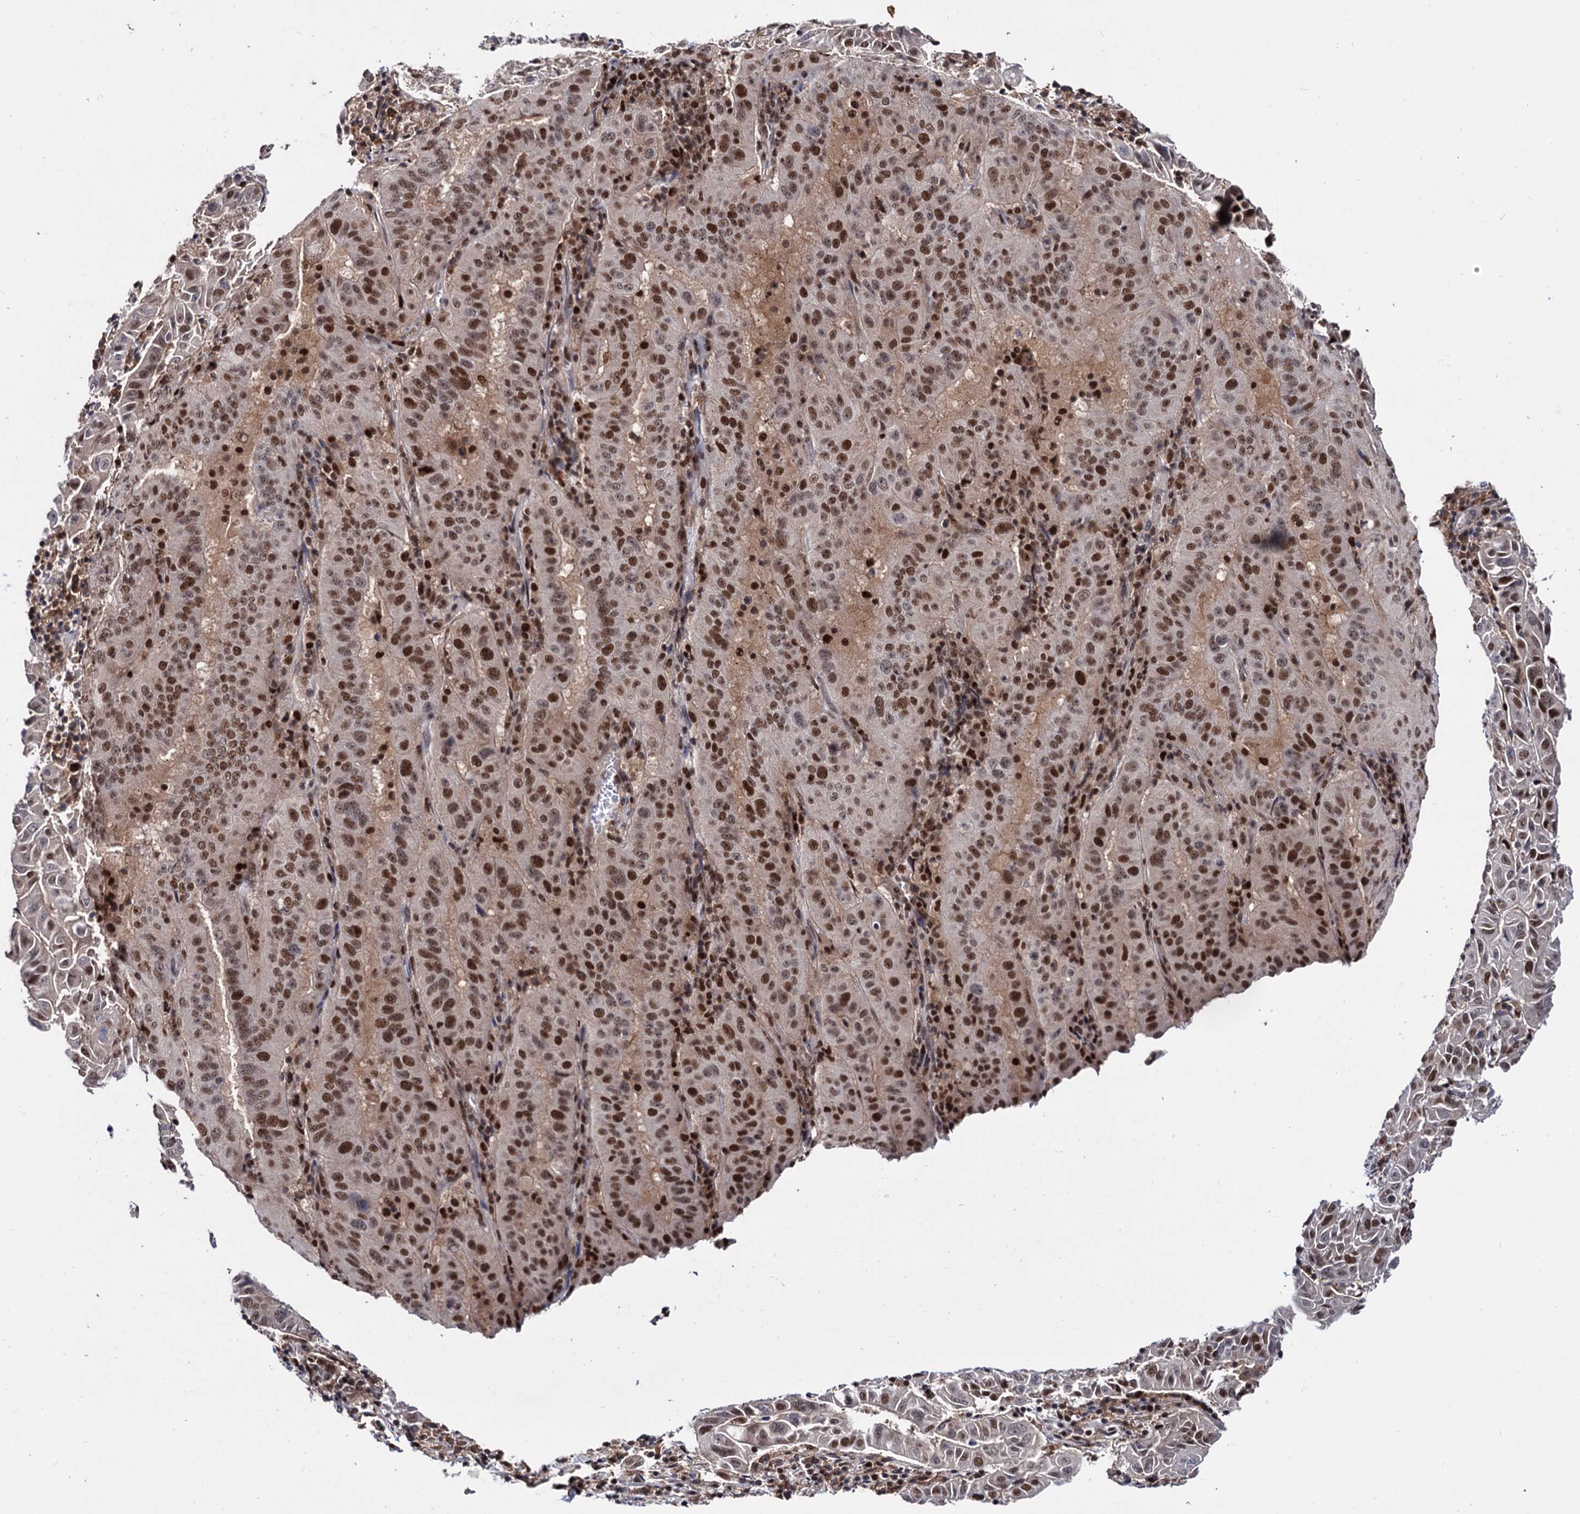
{"staining": {"intensity": "moderate", "quantity": ">75%", "location": "nuclear"}, "tissue": "pancreatic cancer", "cell_type": "Tumor cells", "image_type": "cancer", "snomed": [{"axis": "morphology", "description": "Adenocarcinoma, NOS"}, {"axis": "topography", "description": "Pancreas"}], "caption": "IHC of pancreatic adenocarcinoma reveals medium levels of moderate nuclear positivity in approximately >75% of tumor cells.", "gene": "RNASEH2B", "patient": {"sex": "male", "age": 63}}